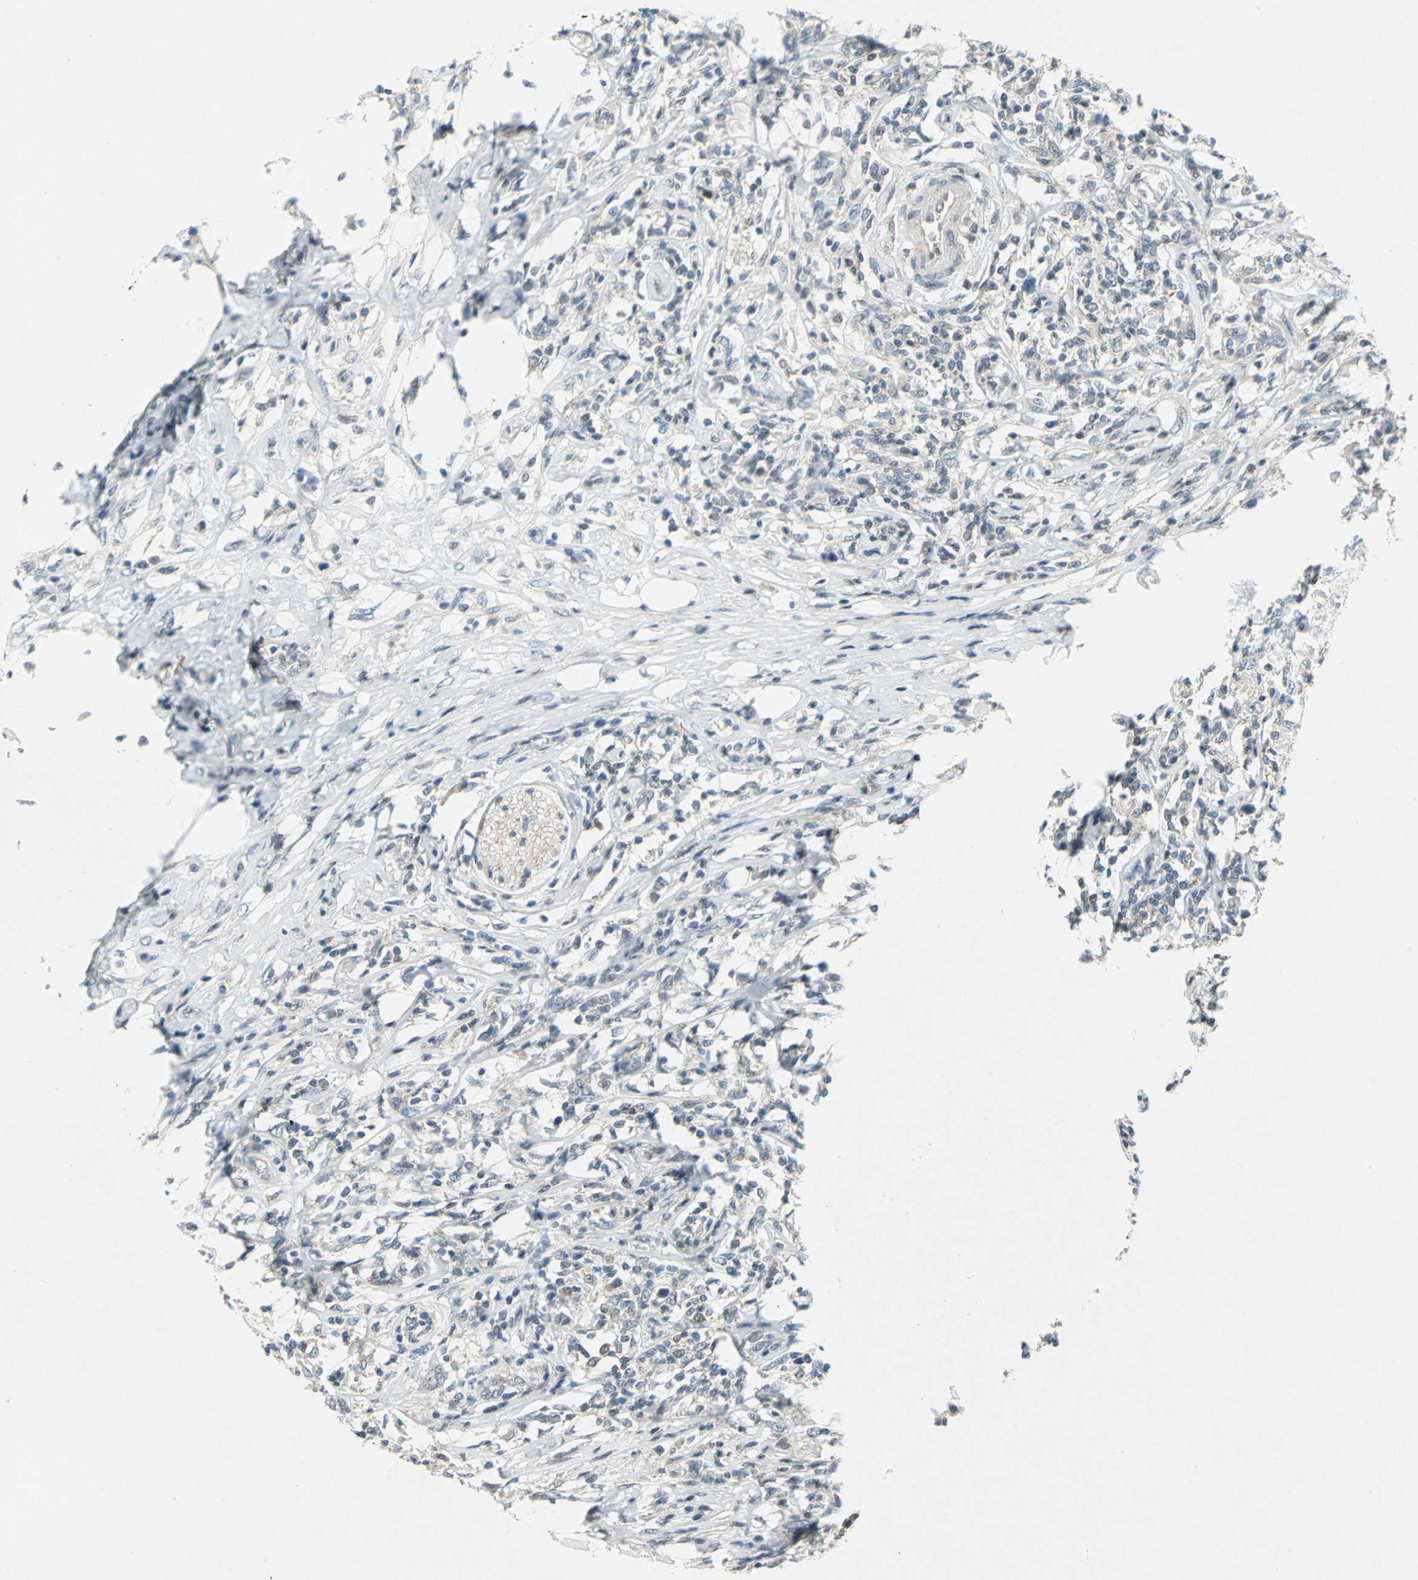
{"staining": {"intensity": "negative", "quantity": "none", "location": "none"}, "tissue": "lymphoma", "cell_type": "Tumor cells", "image_type": "cancer", "snomed": [{"axis": "morphology", "description": "Malignant lymphoma, non-Hodgkin's type, High grade"}, {"axis": "topography", "description": "Lymph node"}], "caption": "An image of high-grade malignant lymphoma, non-Hodgkin's type stained for a protein demonstrates no brown staining in tumor cells. (DAB (3,3'-diaminobenzidine) immunohistochemistry (IHC) visualized using brightfield microscopy, high magnification).", "gene": "PIN1", "patient": {"sex": "female", "age": 84}}